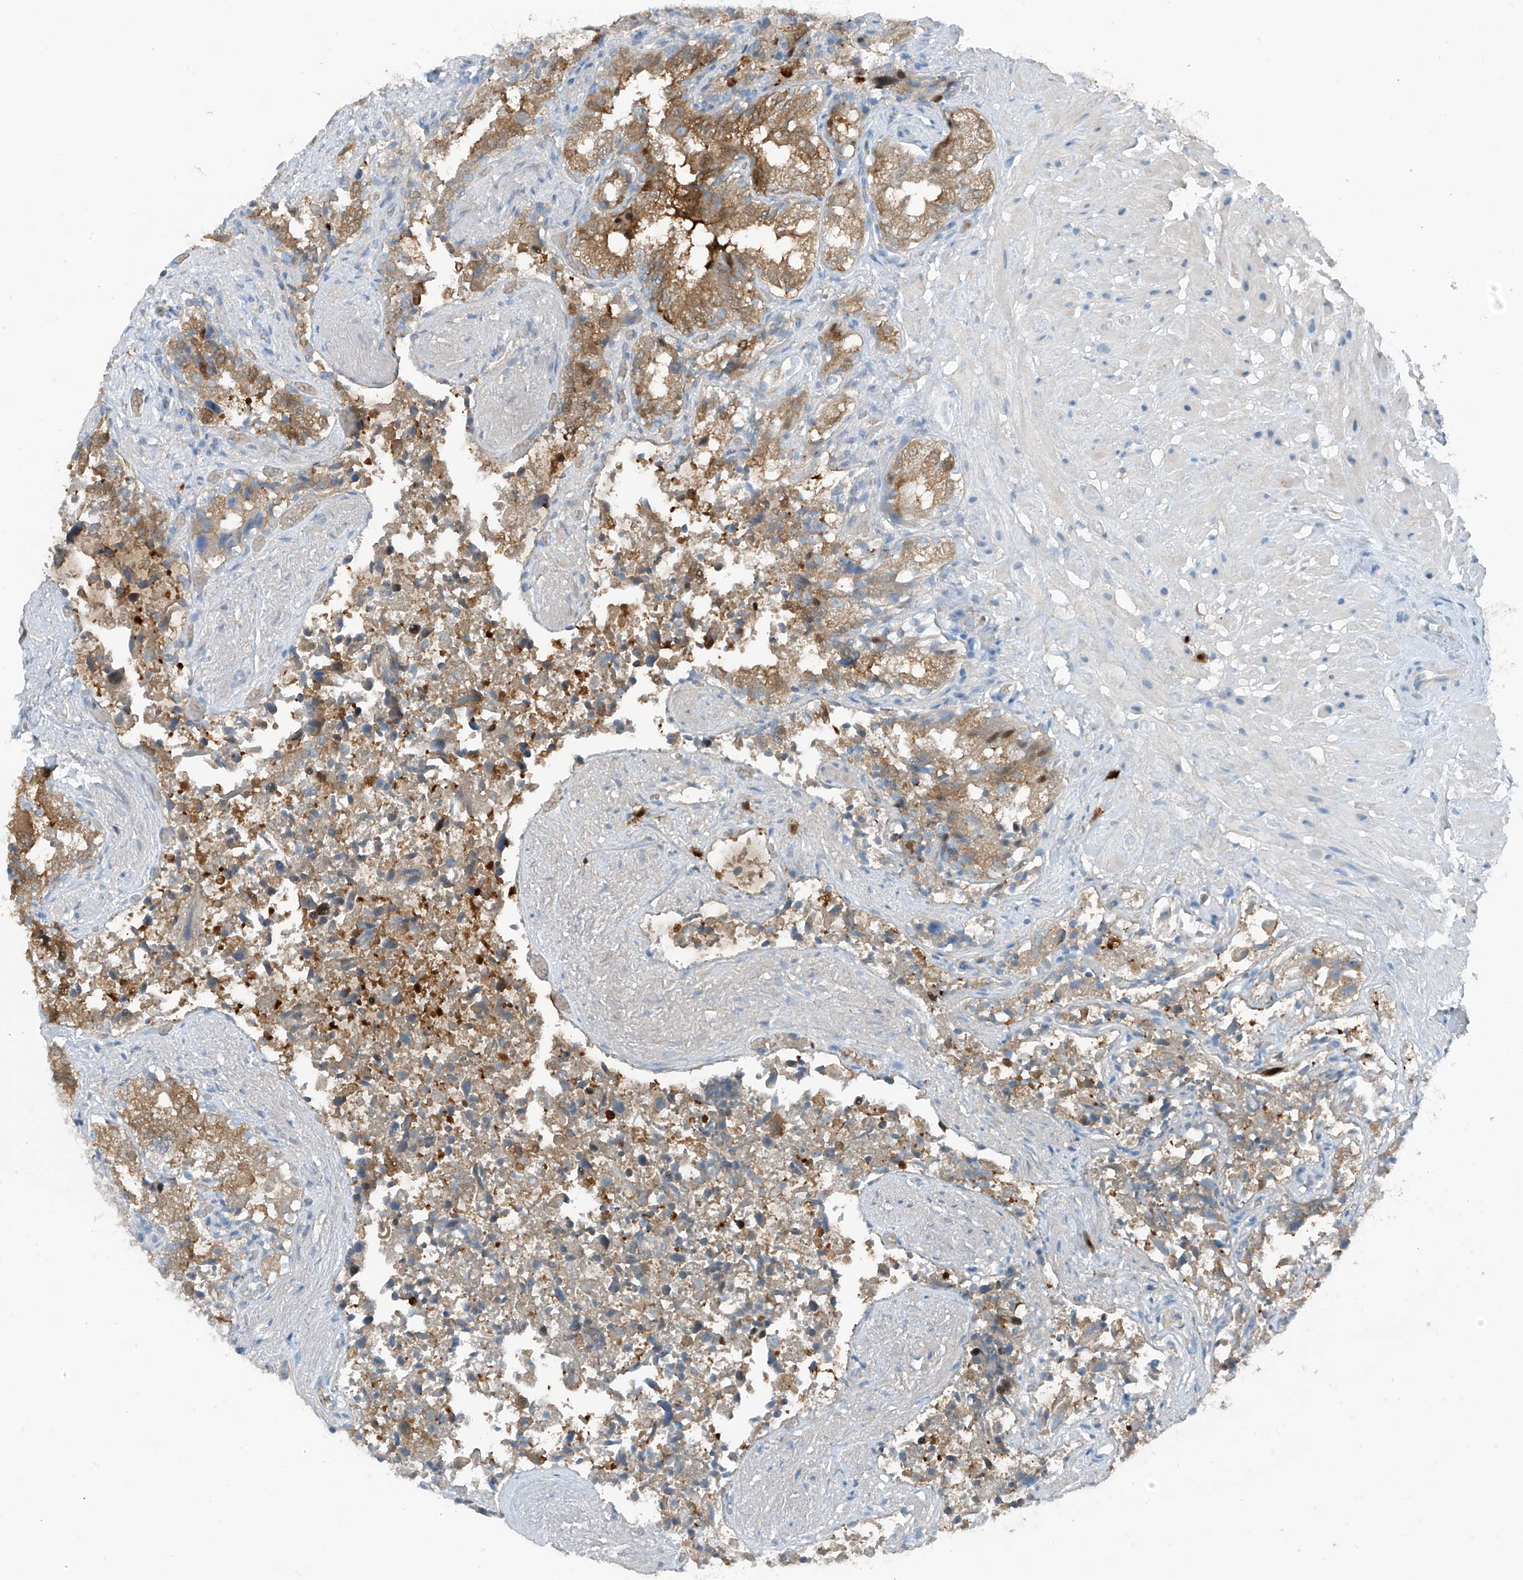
{"staining": {"intensity": "moderate", "quantity": ">75%", "location": "cytoplasmic/membranous"}, "tissue": "seminal vesicle", "cell_type": "Glandular cells", "image_type": "normal", "snomed": [{"axis": "morphology", "description": "Normal tissue, NOS"}, {"axis": "topography", "description": "Seminal veicle"}, {"axis": "topography", "description": "Peripheral nerve tissue"}], "caption": "Immunohistochemical staining of normal human seminal vesicle reveals moderate cytoplasmic/membranous protein staining in about >75% of glandular cells.", "gene": "SLC12A6", "patient": {"sex": "male", "age": 63}}